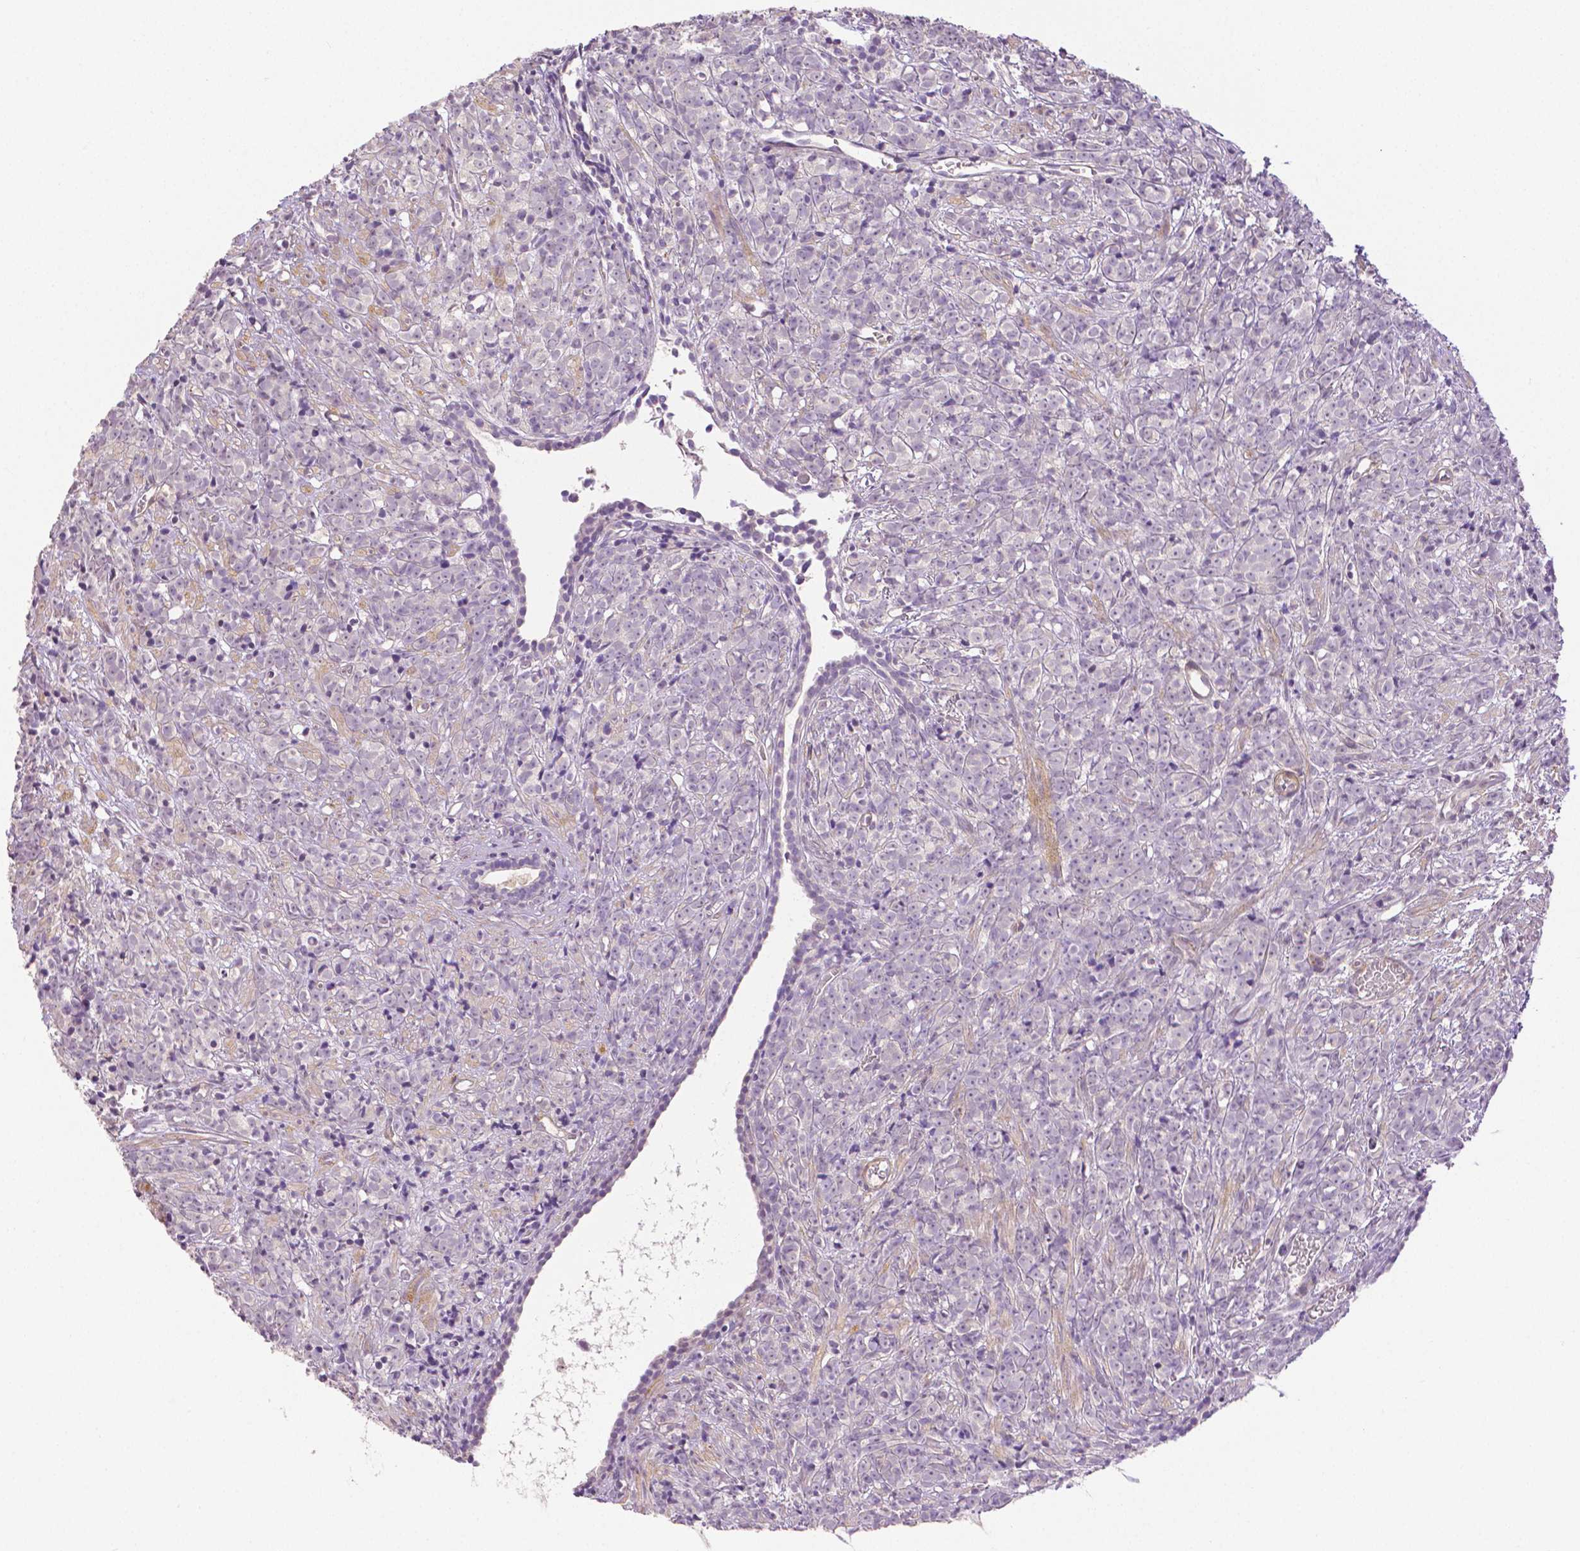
{"staining": {"intensity": "negative", "quantity": "none", "location": "none"}, "tissue": "prostate cancer", "cell_type": "Tumor cells", "image_type": "cancer", "snomed": [{"axis": "morphology", "description": "Adenocarcinoma, High grade"}, {"axis": "topography", "description": "Prostate"}], "caption": "A histopathology image of prostate high-grade adenocarcinoma stained for a protein shows no brown staining in tumor cells.", "gene": "THY1", "patient": {"sex": "male", "age": 81}}